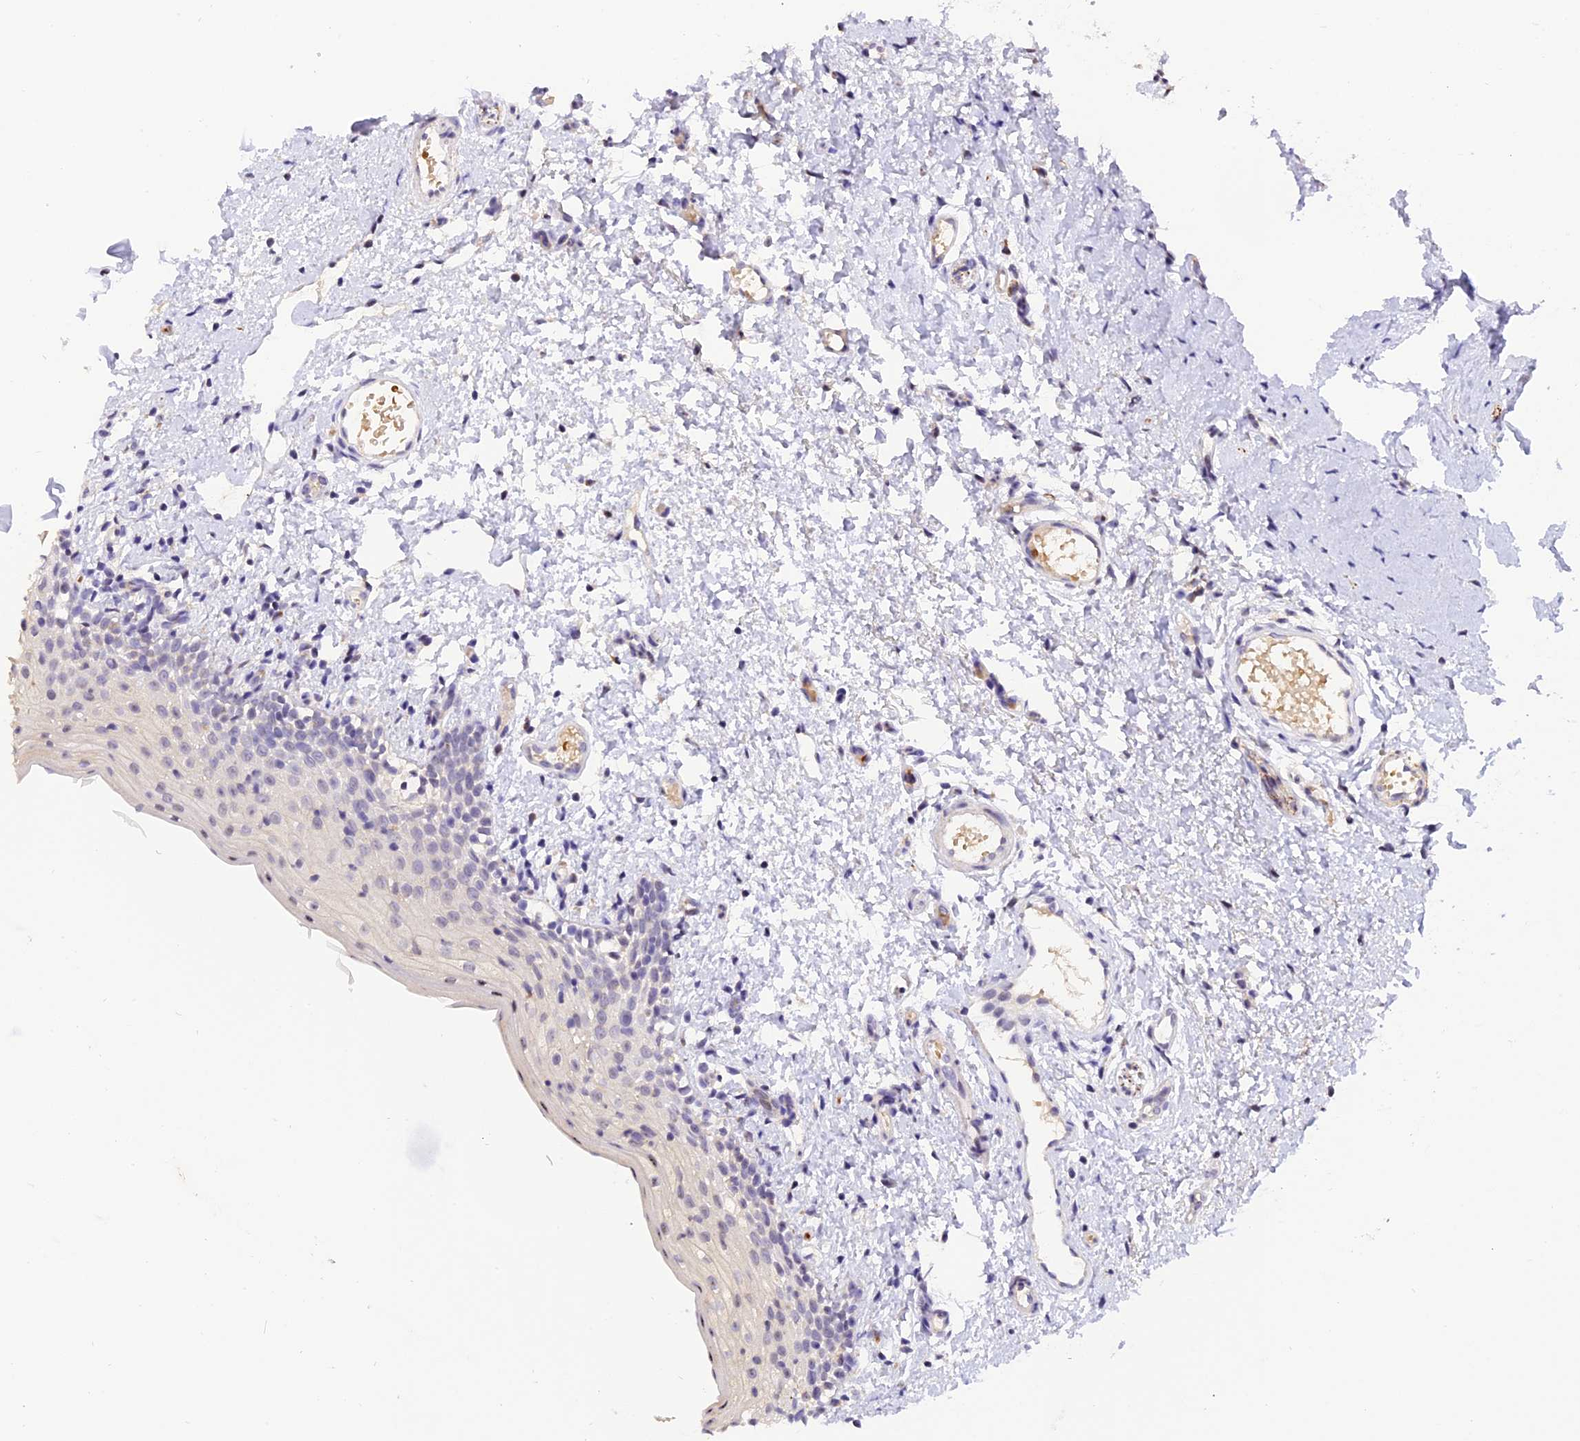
{"staining": {"intensity": "negative", "quantity": "none", "location": "none"}, "tissue": "oral mucosa", "cell_type": "Squamous epithelial cells", "image_type": "normal", "snomed": [{"axis": "morphology", "description": "Normal tissue, NOS"}, {"axis": "topography", "description": "Oral tissue"}], "caption": "The image exhibits no staining of squamous epithelial cells in unremarkable oral mucosa.", "gene": "AHSP", "patient": {"sex": "female", "age": 13}}